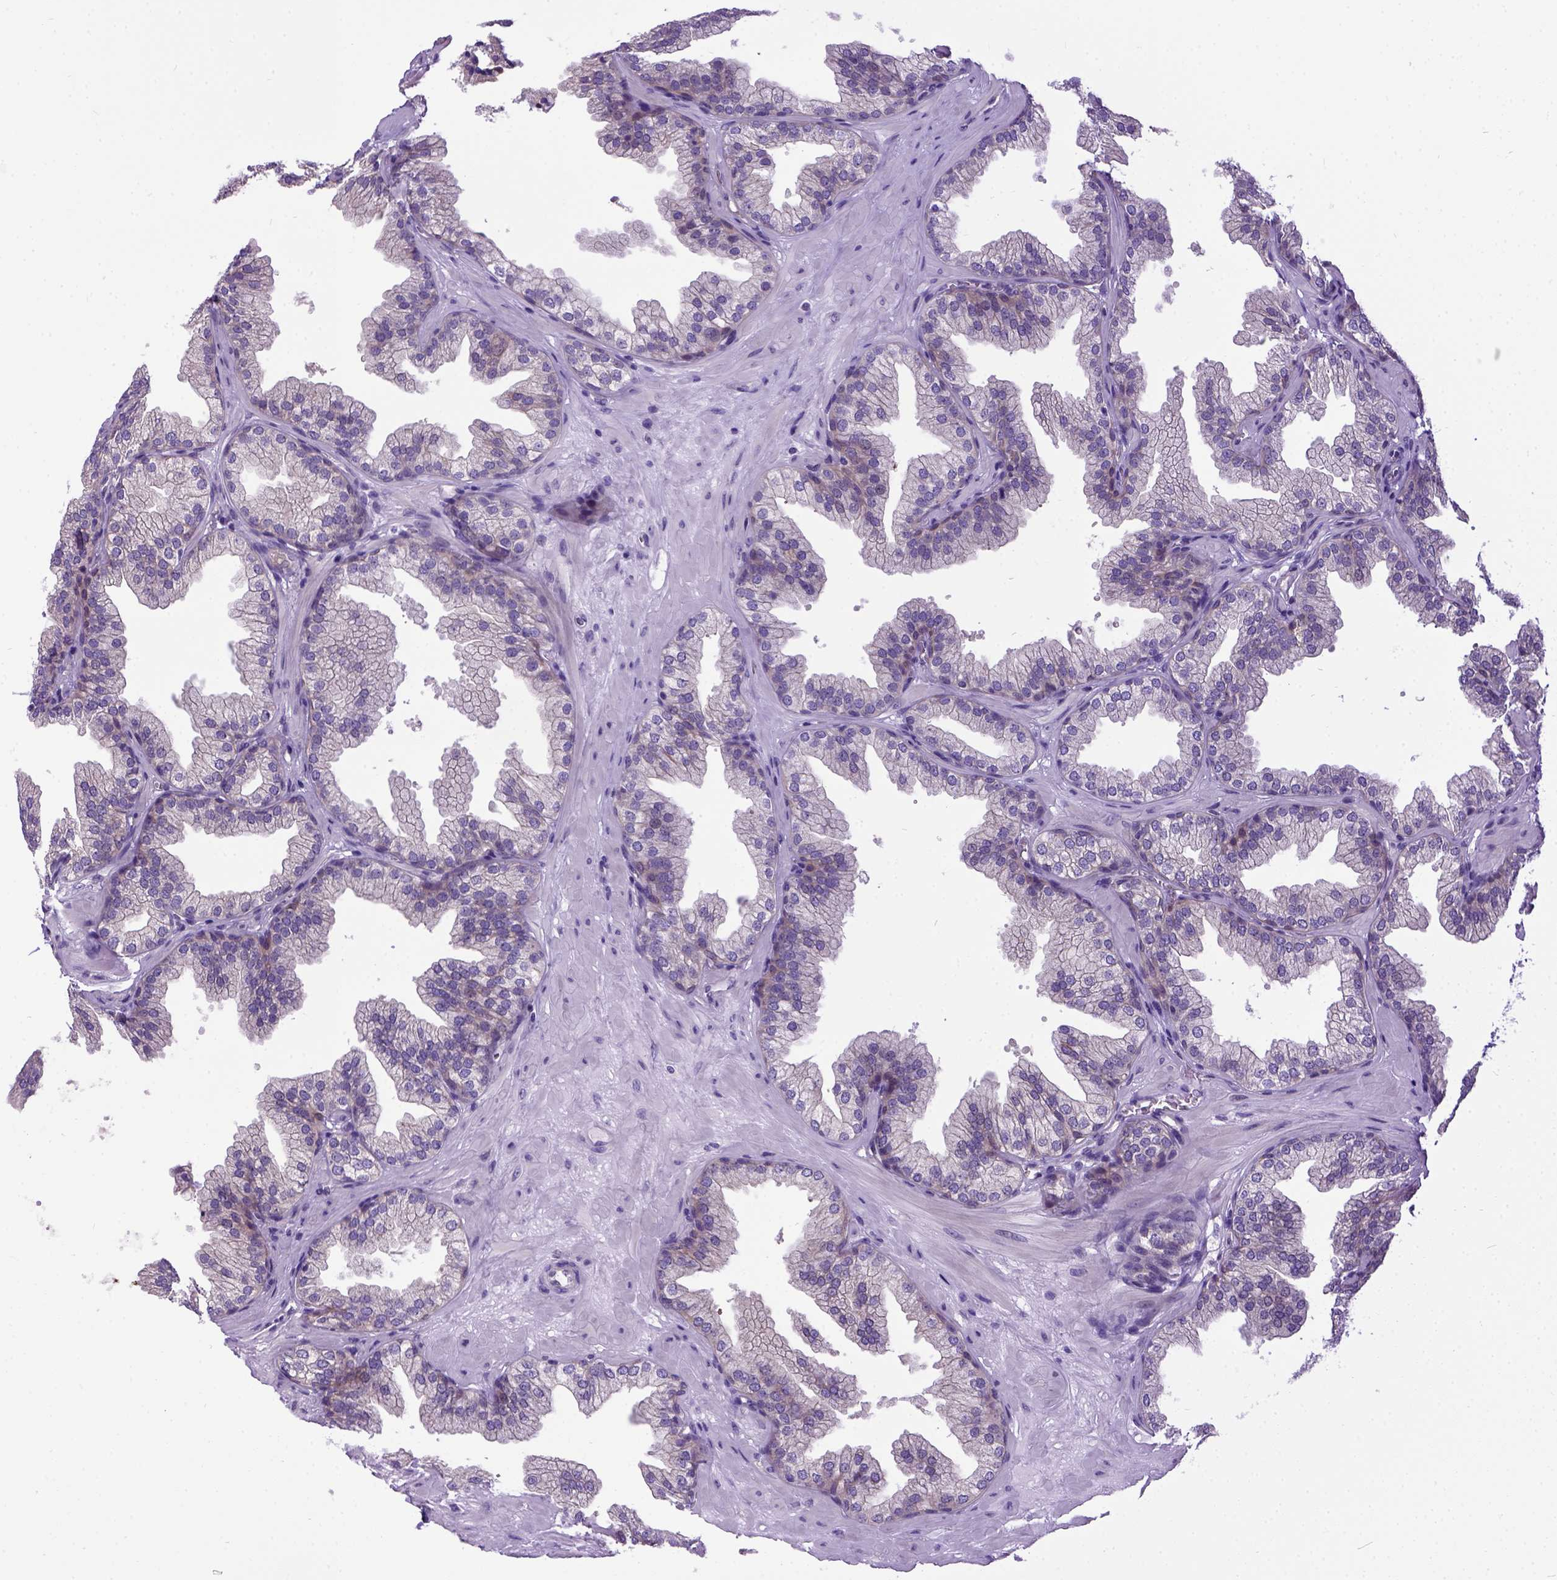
{"staining": {"intensity": "weak", "quantity": "25%-75%", "location": "cytoplasmic/membranous"}, "tissue": "prostate", "cell_type": "Glandular cells", "image_type": "normal", "snomed": [{"axis": "morphology", "description": "Normal tissue, NOS"}, {"axis": "topography", "description": "Prostate"}], "caption": "The image displays a brown stain indicating the presence of a protein in the cytoplasmic/membranous of glandular cells in prostate.", "gene": "NEK5", "patient": {"sex": "male", "age": 37}}